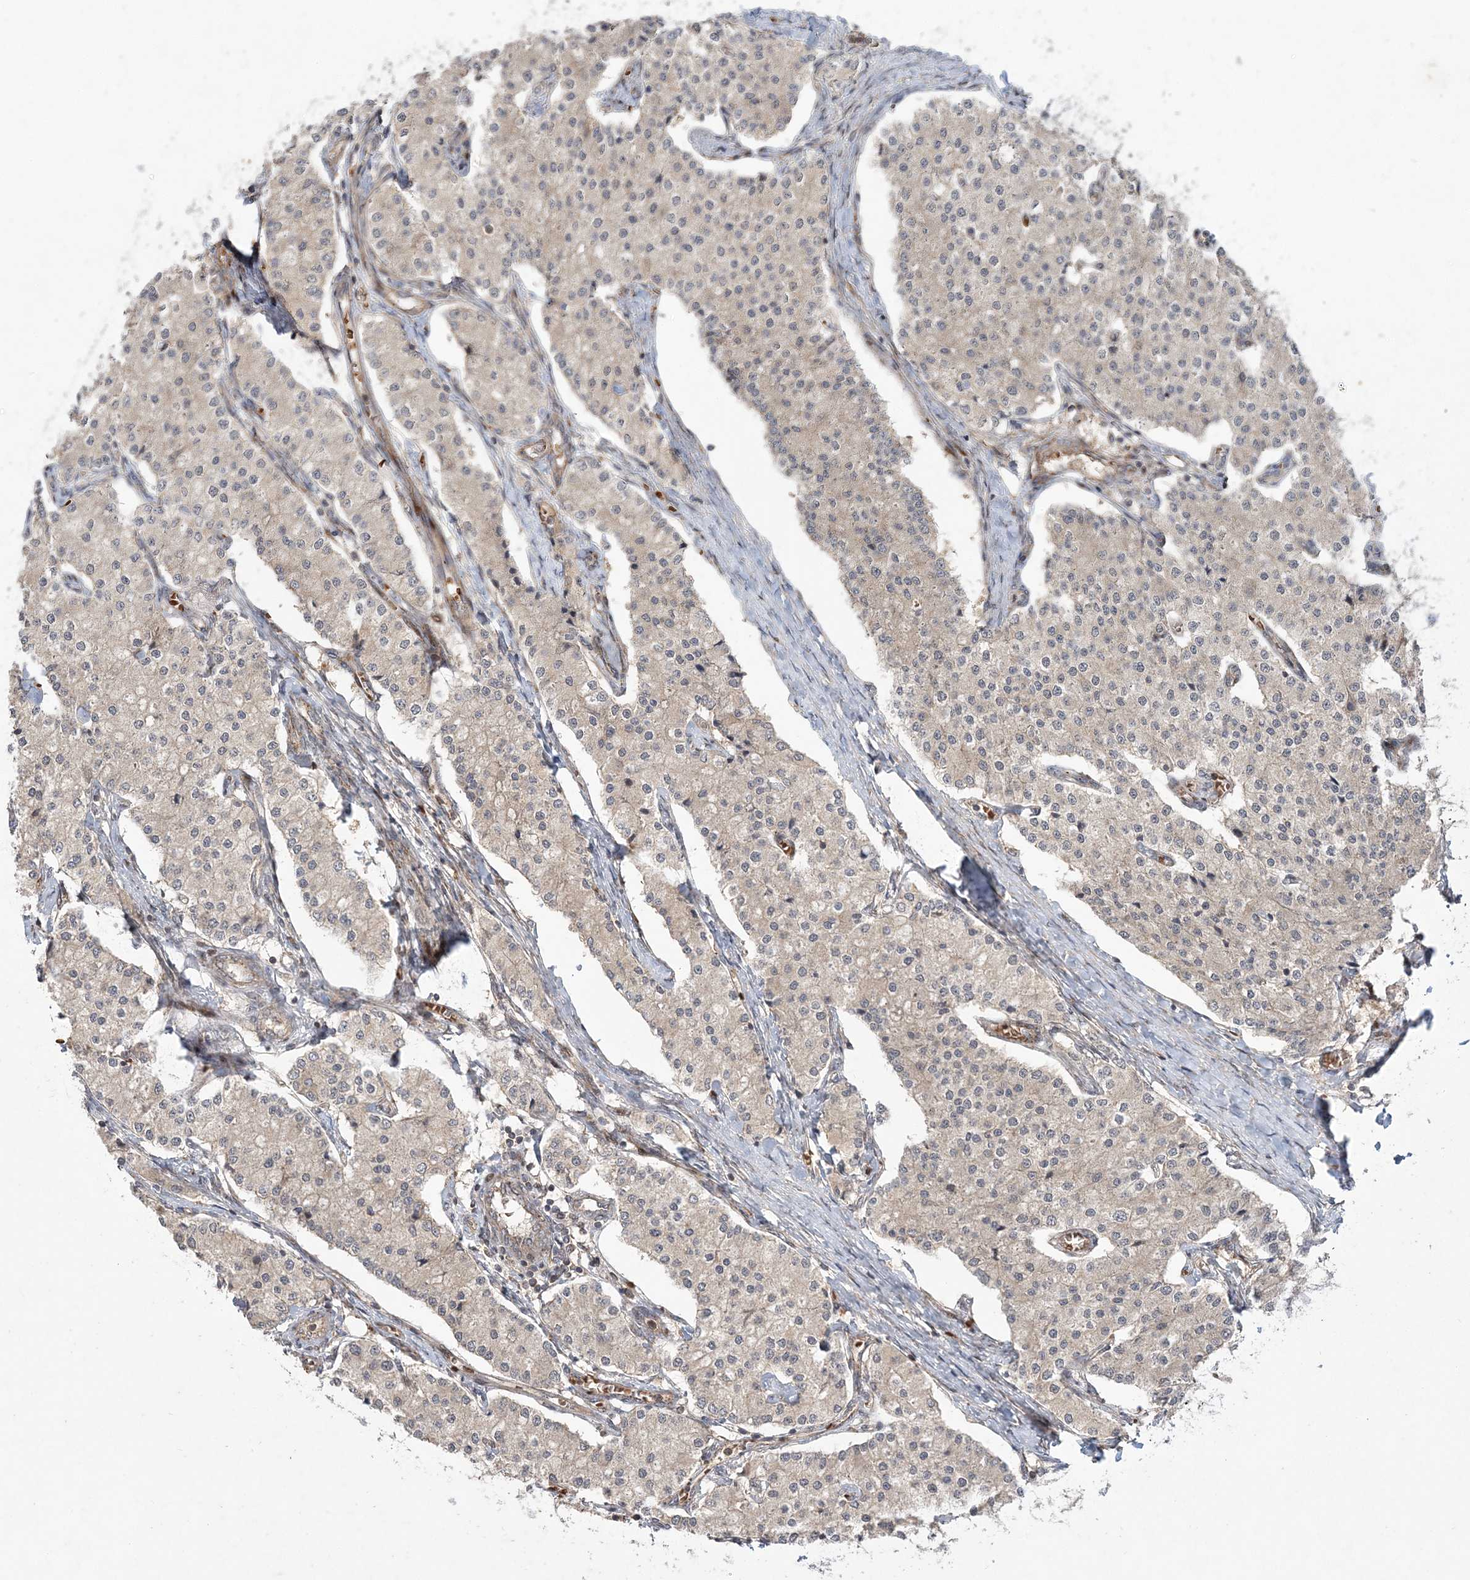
{"staining": {"intensity": "weak", "quantity": "<25%", "location": "cytoplasmic/membranous"}, "tissue": "carcinoid", "cell_type": "Tumor cells", "image_type": "cancer", "snomed": [{"axis": "morphology", "description": "Carcinoid, malignant, NOS"}, {"axis": "topography", "description": "Colon"}], "caption": "Immunohistochemistry histopathology image of neoplastic tissue: carcinoid stained with DAB shows no significant protein positivity in tumor cells.", "gene": "UBTD2", "patient": {"sex": "female", "age": 52}}